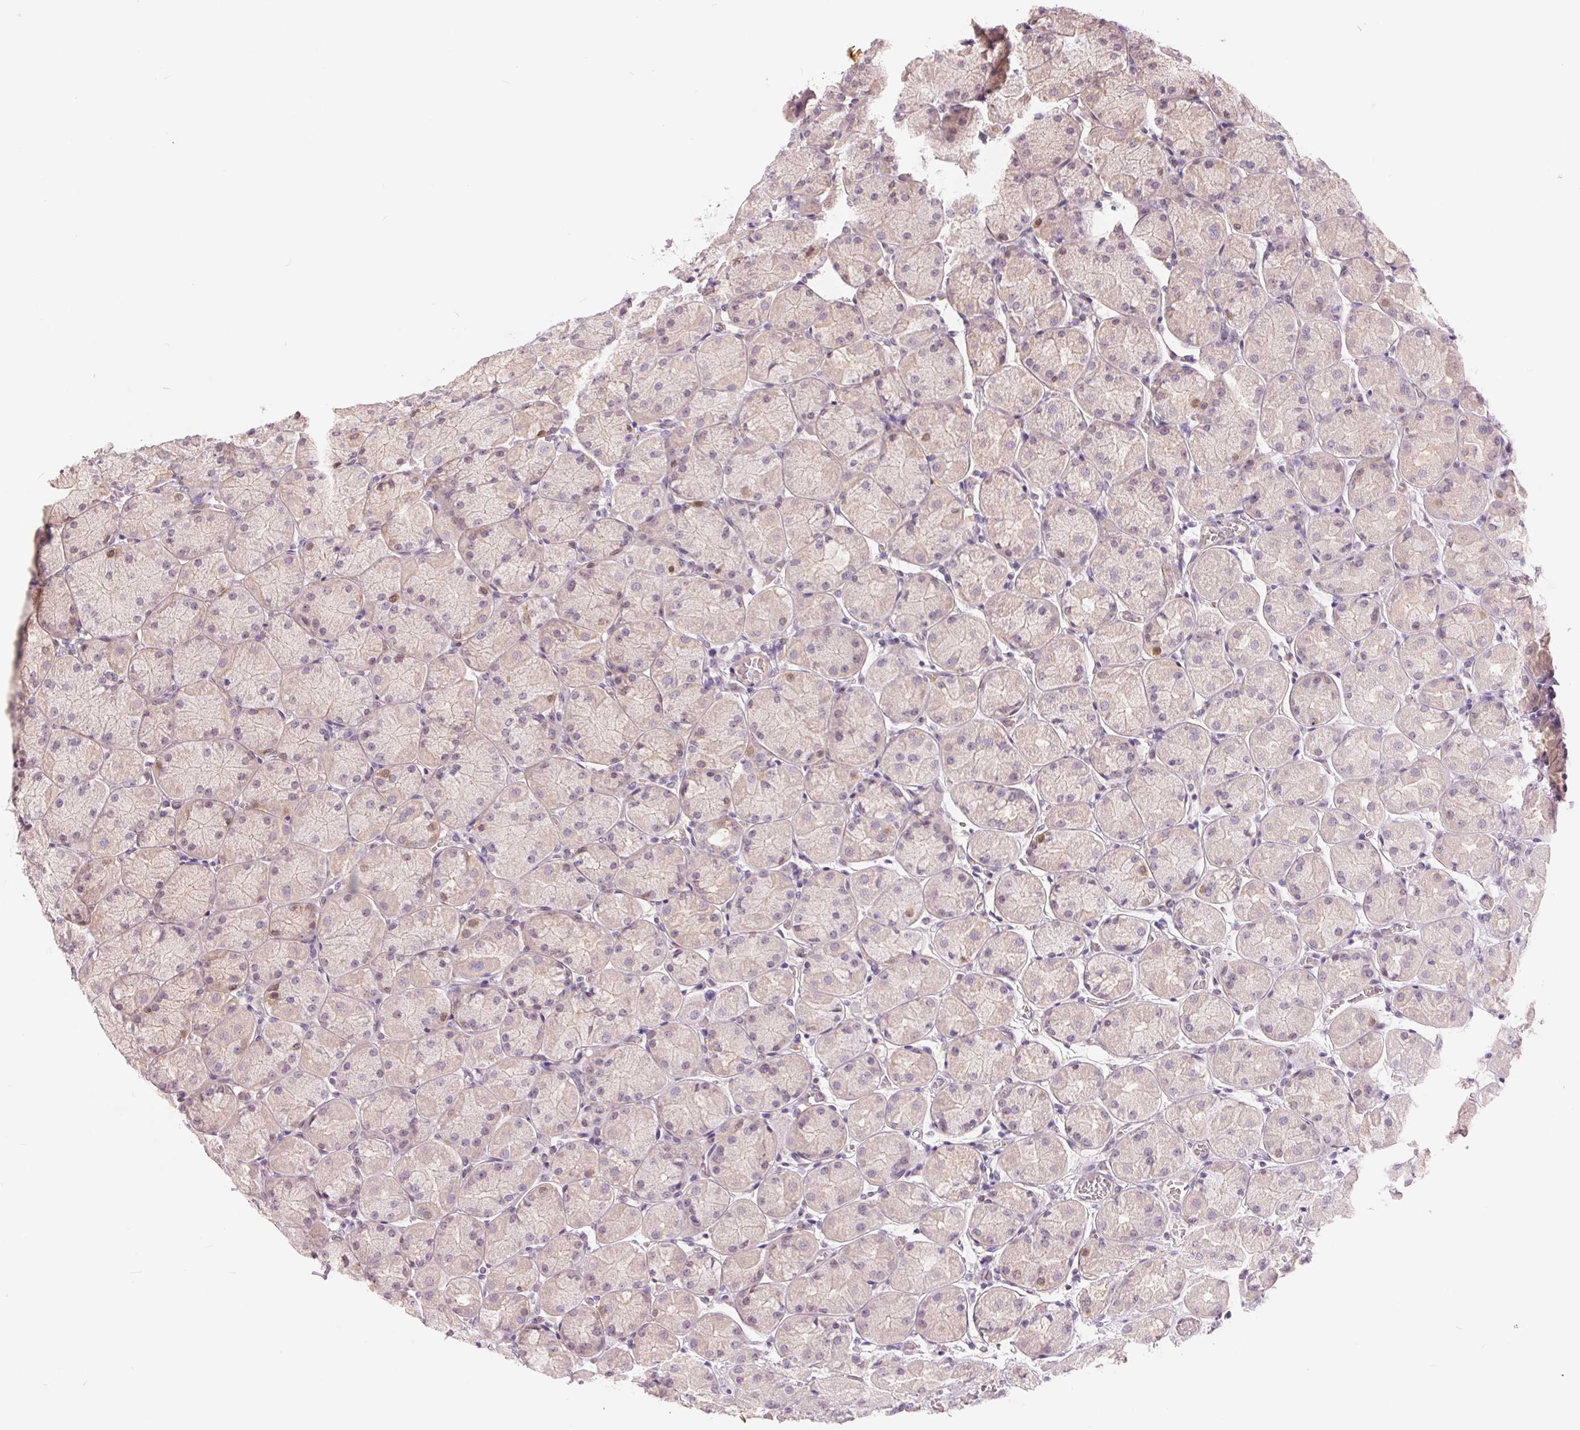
{"staining": {"intensity": "weak", "quantity": "<25%", "location": "cytoplasmic/membranous"}, "tissue": "stomach", "cell_type": "Glandular cells", "image_type": "normal", "snomed": [{"axis": "morphology", "description": "Normal tissue, NOS"}, {"axis": "topography", "description": "Stomach, upper"}], "caption": "Glandular cells are negative for protein expression in benign human stomach.", "gene": "BLMH", "patient": {"sex": "female", "age": 56}}